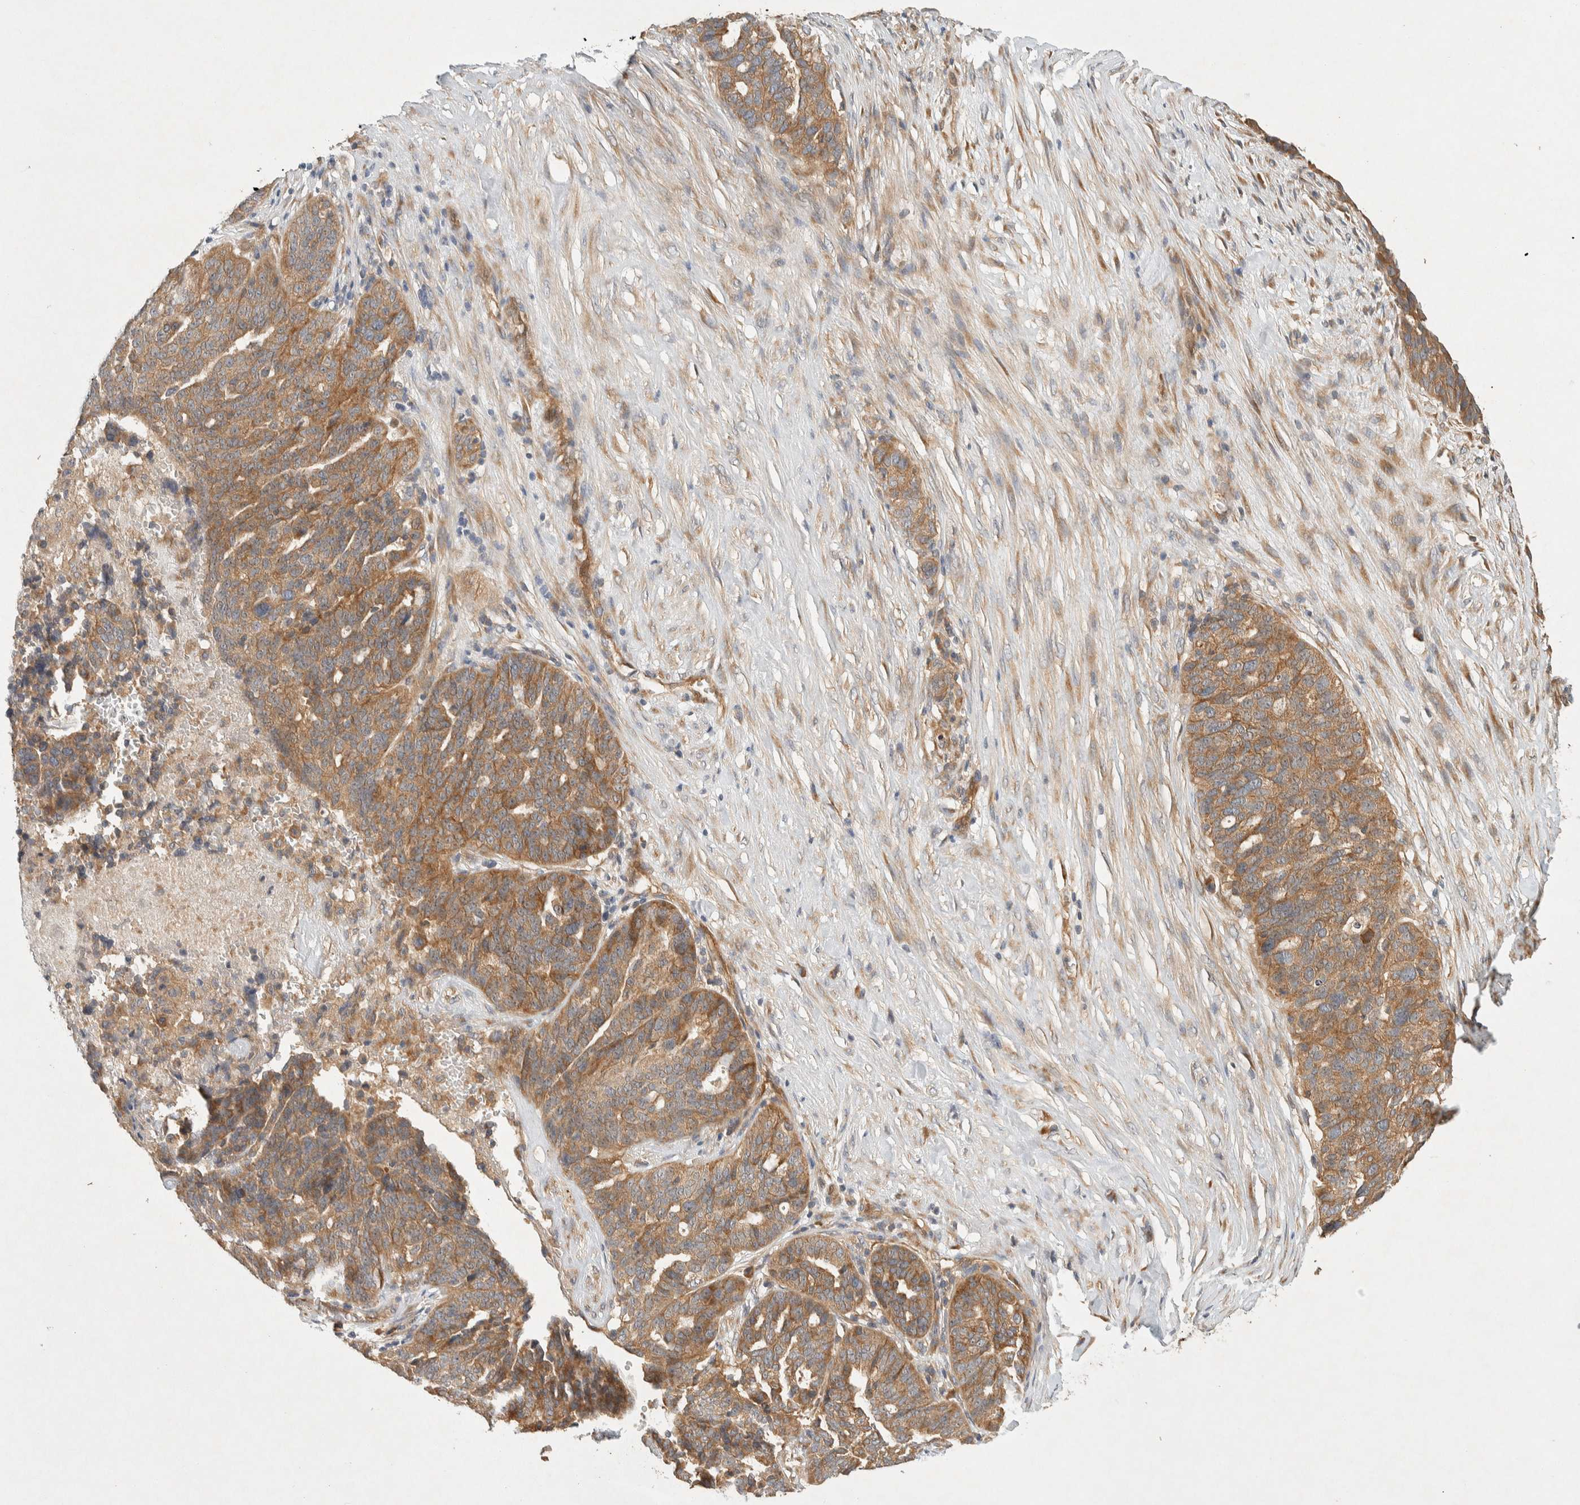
{"staining": {"intensity": "moderate", "quantity": ">75%", "location": "cytoplasmic/membranous"}, "tissue": "ovarian cancer", "cell_type": "Tumor cells", "image_type": "cancer", "snomed": [{"axis": "morphology", "description": "Cystadenocarcinoma, serous, NOS"}, {"axis": "topography", "description": "Ovary"}], "caption": "High-magnification brightfield microscopy of ovarian cancer (serous cystadenocarcinoma) stained with DAB (3,3'-diaminobenzidine) (brown) and counterstained with hematoxylin (blue). tumor cells exhibit moderate cytoplasmic/membranous expression is identified in approximately>75% of cells.", "gene": "PXK", "patient": {"sex": "female", "age": 59}}